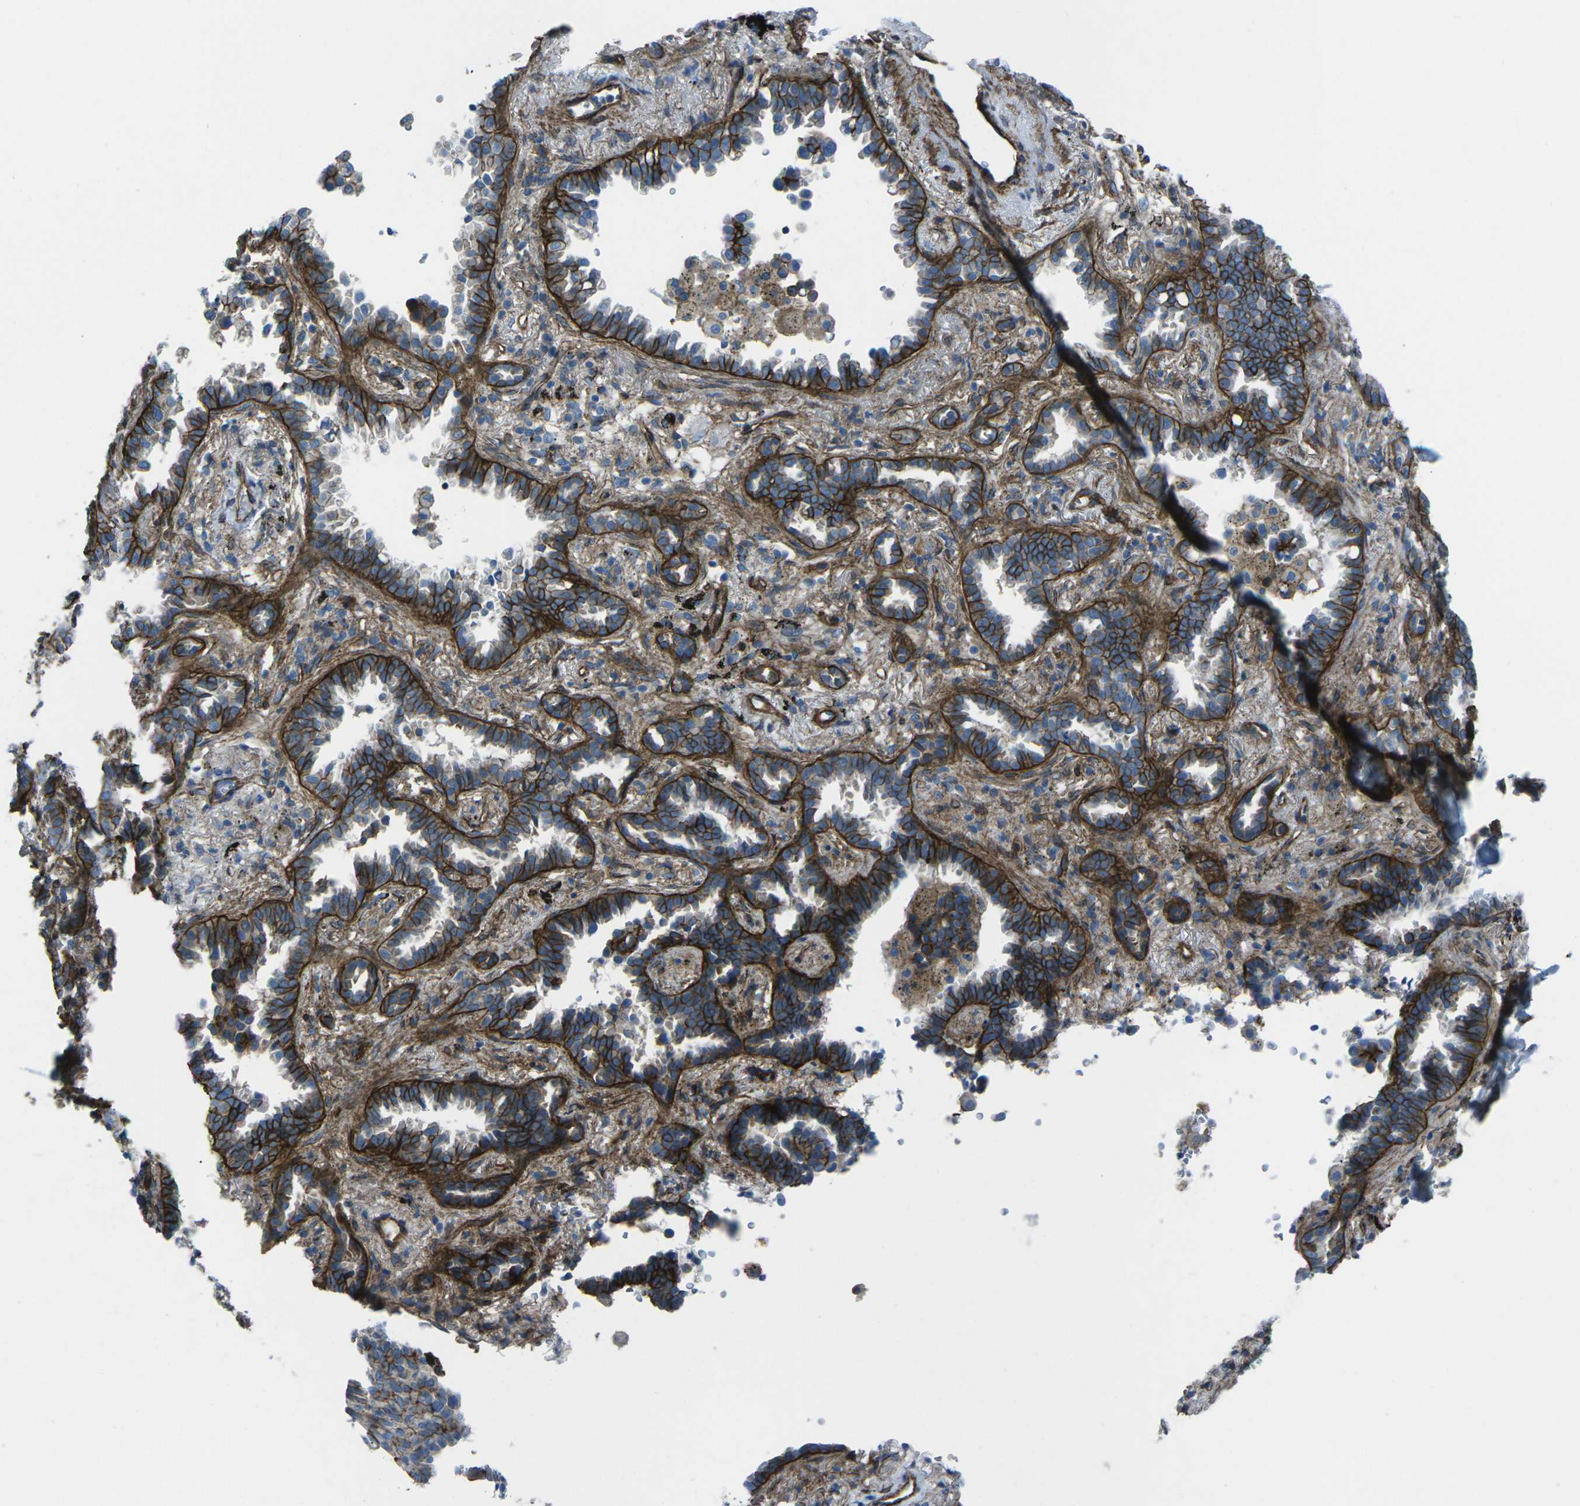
{"staining": {"intensity": "strong", "quantity": ">75%", "location": "cytoplasmic/membranous"}, "tissue": "lung cancer", "cell_type": "Tumor cells", "image_type": "cancer", "snomed": [{"axis": "morphology", "description": "Normal tissue, NOS"}, {"axis": "morphology", "description": "Adenocarcinoma, NOS"}, {"axis": "topography", "description": "Lung"}], "caption": "Lung cancer stained for a protein (brown) exhibits strong cytoplasmic/membranous positive expression in approximately >75% of tumor cells.", "gene": "UTRN", "patient": {"sex": "male", "age": 59}}